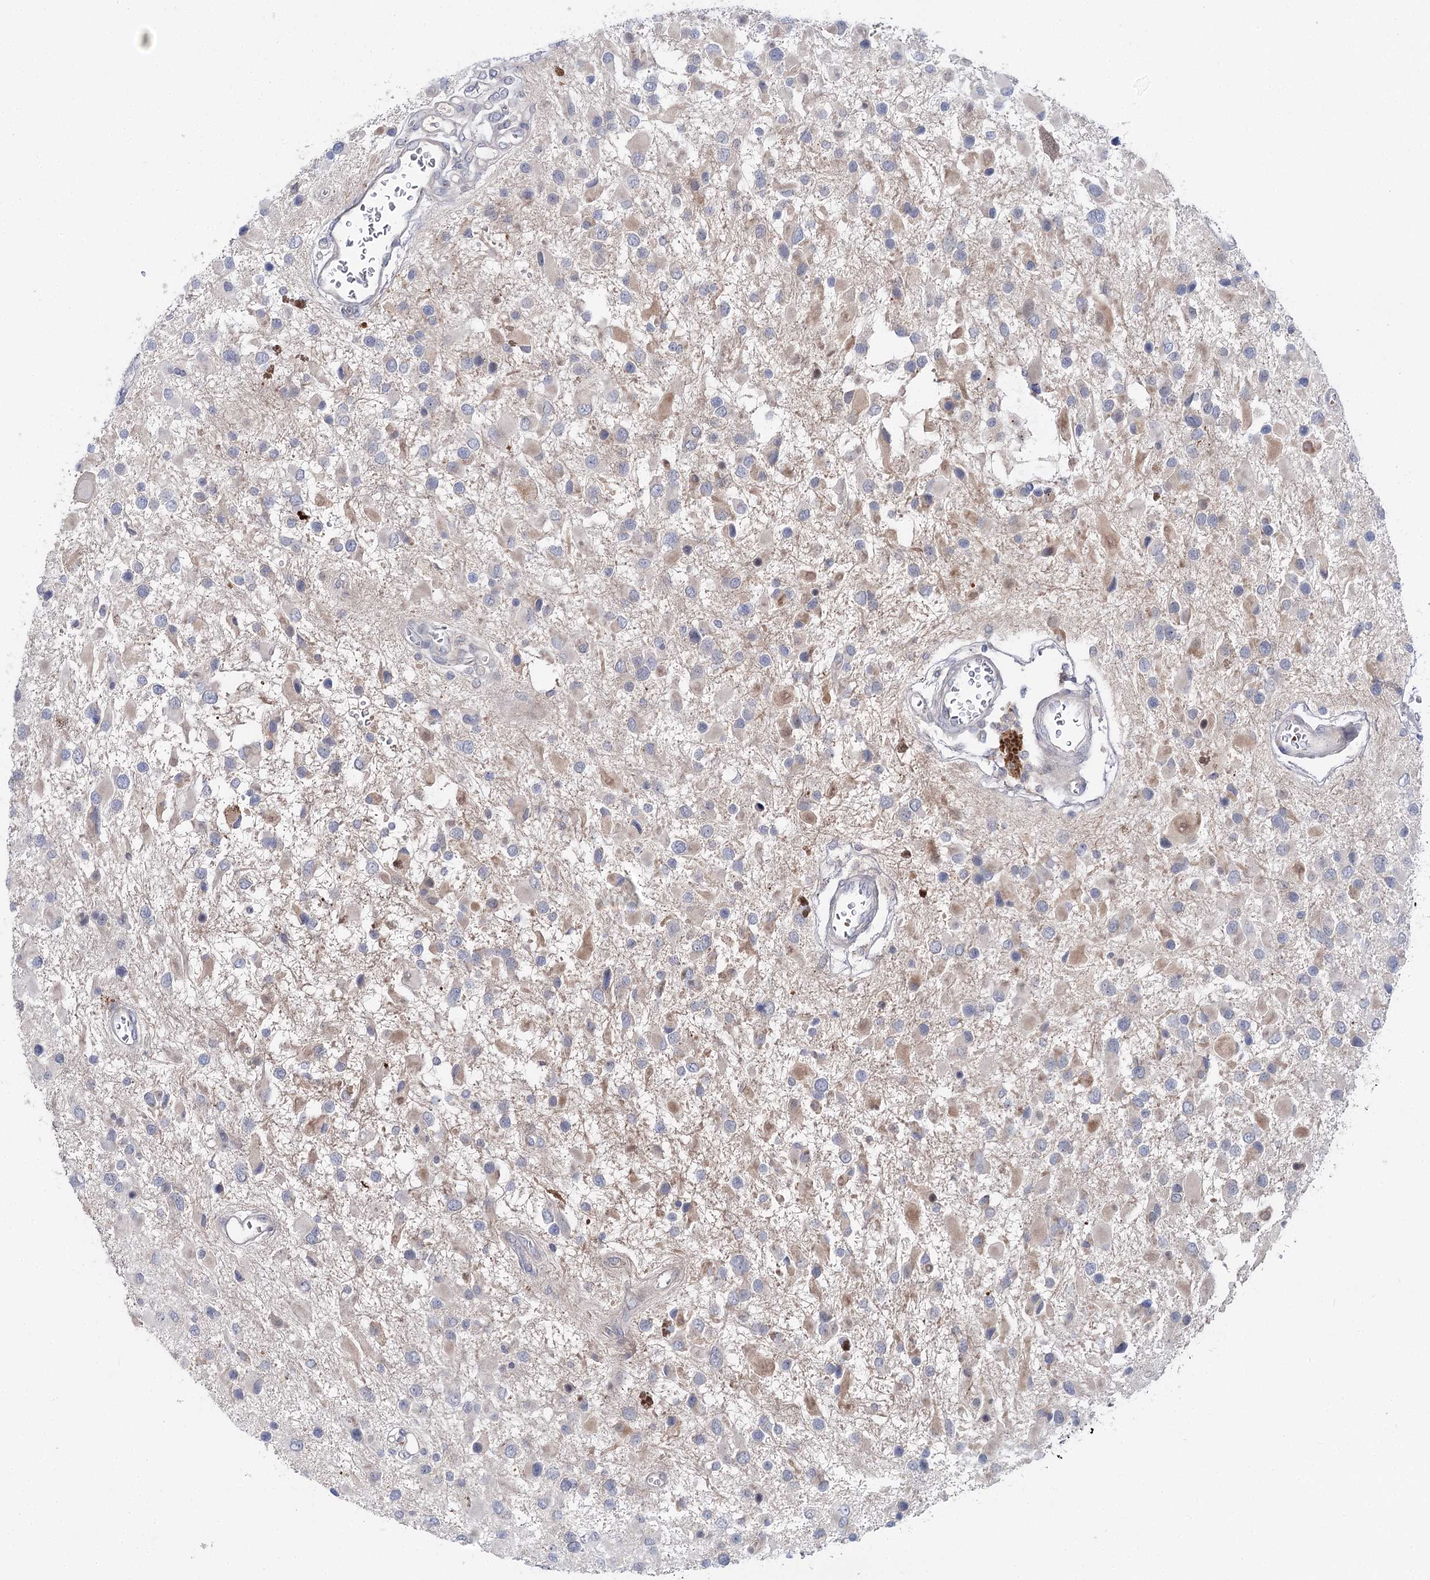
{"staining": {"intensity": "moderate", "quantity": "<25%", "location": "cytoplasmic/membranous"}, "tissue": "glioma", "cell_type": "Tumor cells", "image_type": "cancer", "snomed": [{"axis": "morphology", "description": "Glioma, malignant, High grade"}, {"axis": "topography", "description": "Brain"}], "caption": "Malignant glioma (high-grade) stained with DAB immunohistochemistry demonstrates low levels of moderate cytoplasmic/membranous staining in approximately <25% of tumor cells.", "gene": "LRRC14B", "patient": {"sex": "male", "age": 53}}